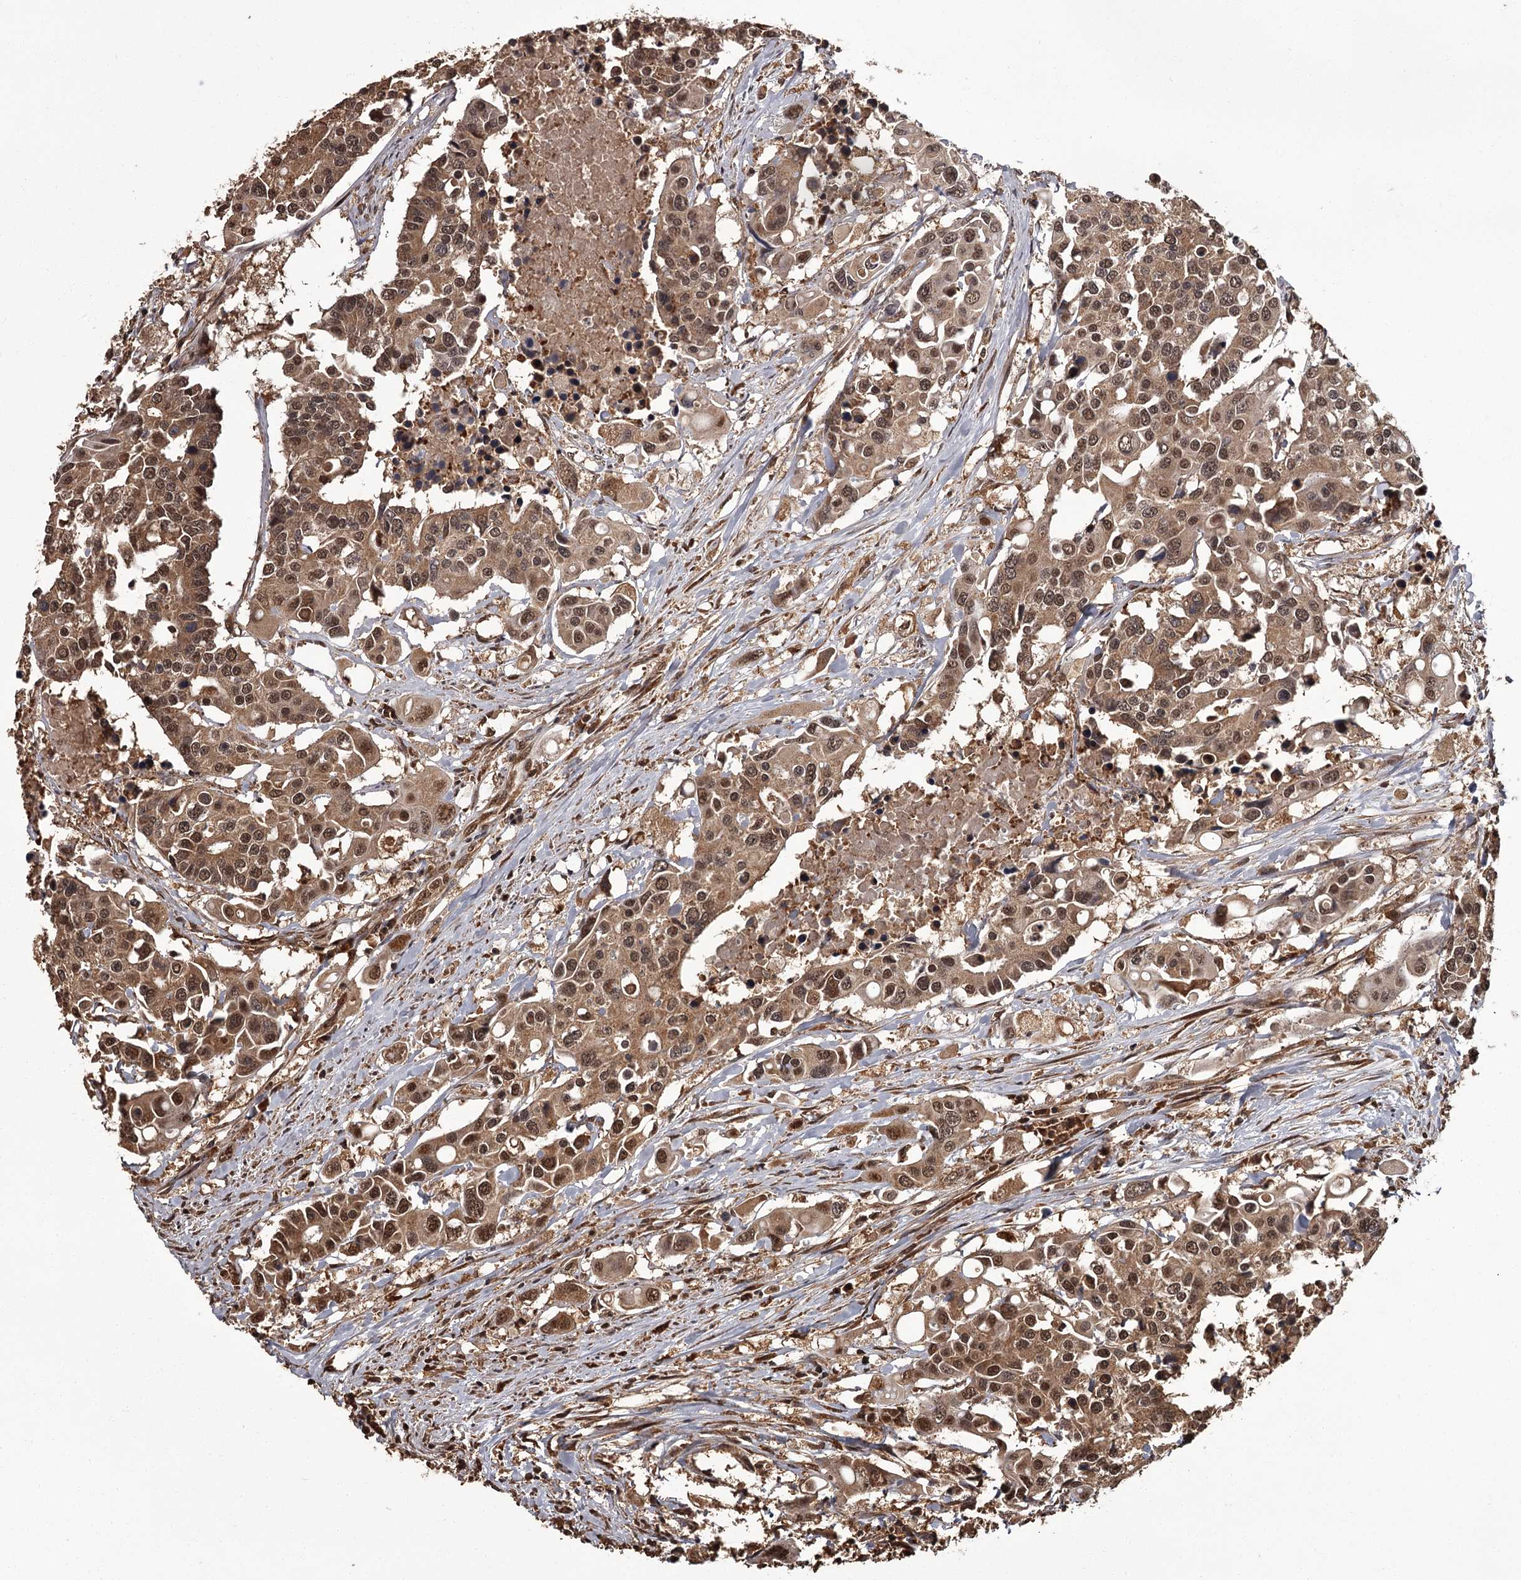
{"staining": {"intensity": "moderate", "quantity": ">75%", "location": "cytoplasmic/membranous,nuclear"}, "tissue": "colorectal cancer", "cell_type": "Tumor cells", "image_type": "cancer", "snomed": [{"axis": "morphology", "description": "Adenocarcinoma, NOS"}, {"axis": "topography", "description": "Colon"}], "caption": "Tumor cells display medium levels of moderate cytoplasmic/membranous and nuclear staining in approximately >75% of cells in human adenocarcinoma (colorectal).", "gene": "NPRL2", "patient": {"sex": "male", "age": 77}}